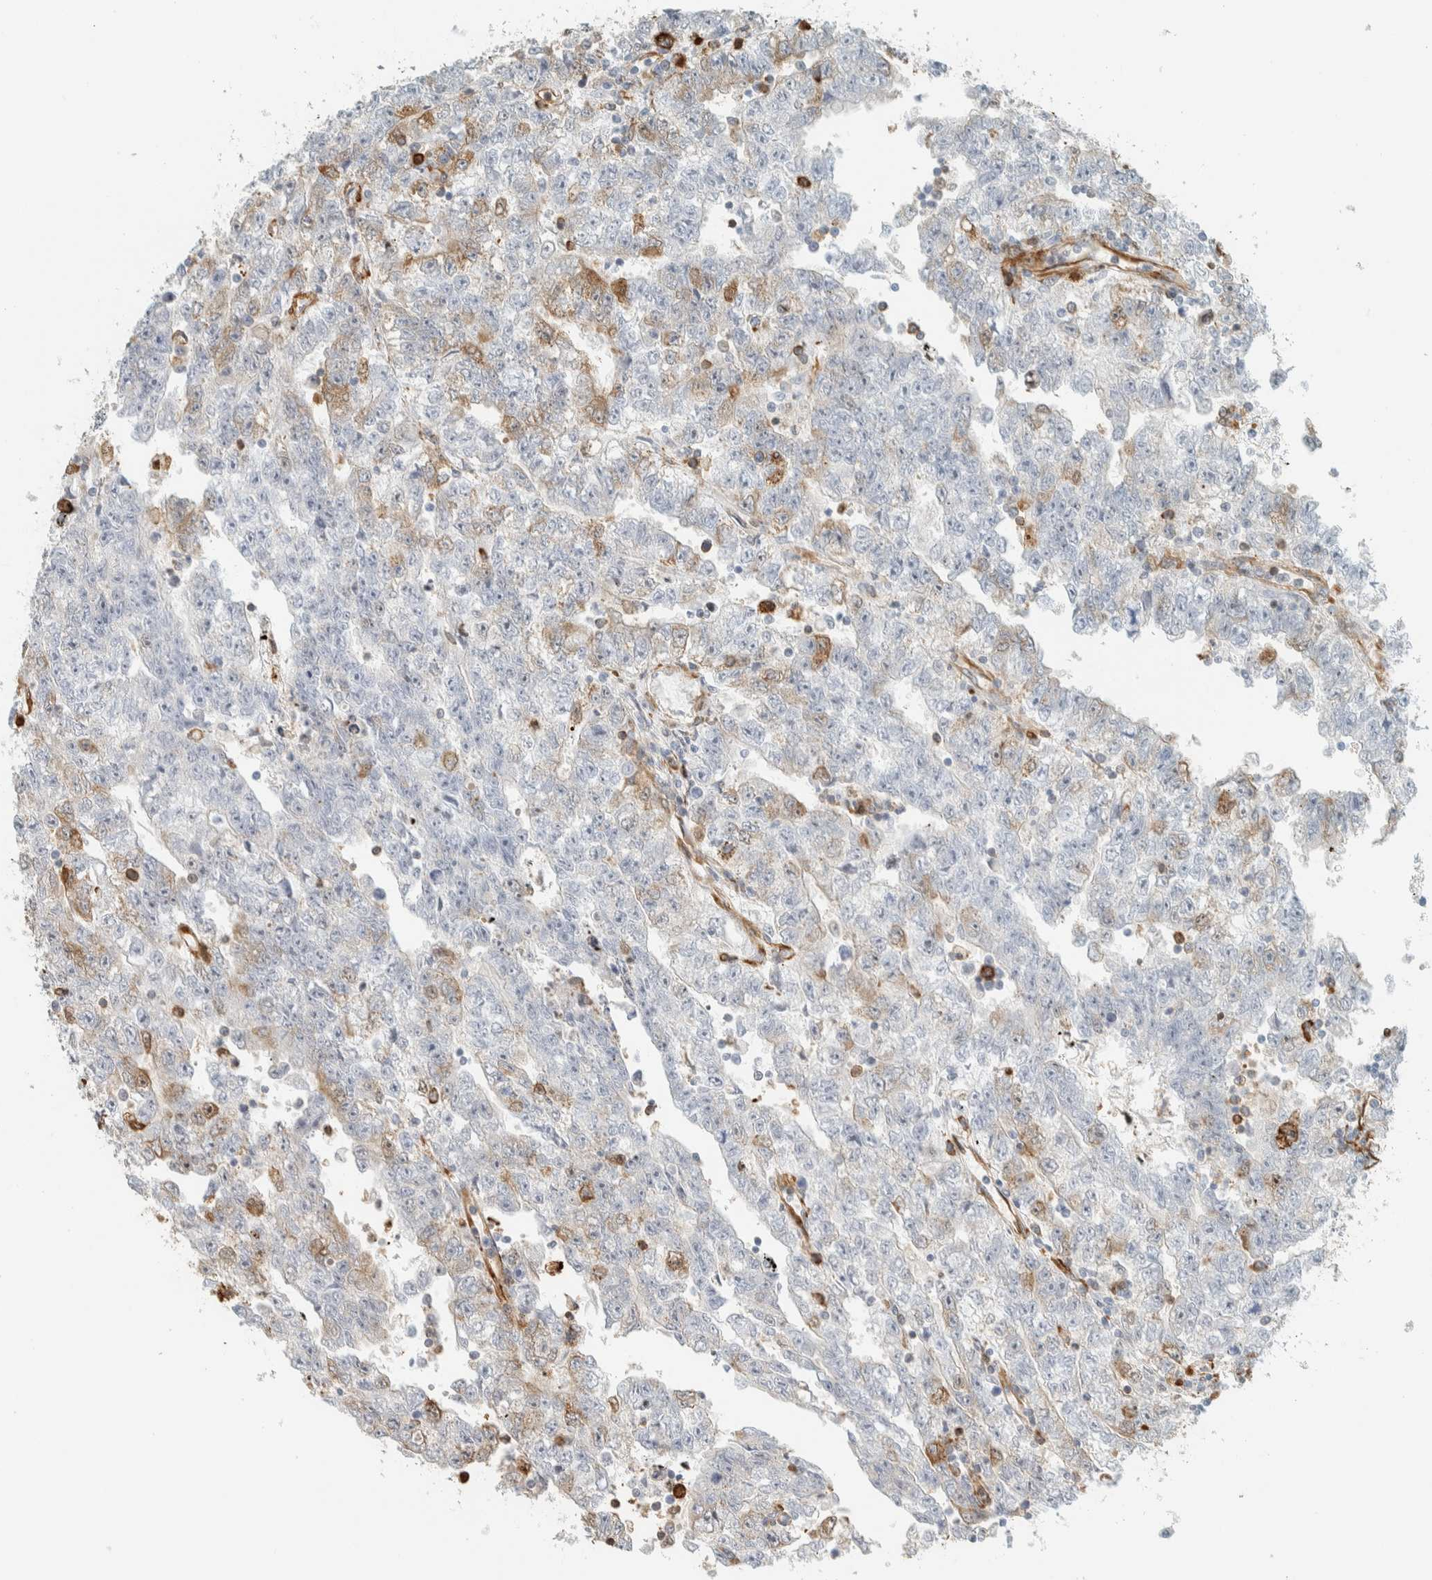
{"staining": {"intensity": "moderate", "quantity": "<25%", "location": "cytoplasmic/membranous"}, "tissue": "testis cancer", "cell_type": "Tumor cells", "image_type": "cancer", "snomed": [{"axis": "morphology", "description": "Carcinoma, Embryonal, NOS"}, {"axis": "topography", "description": "Testis"}], "caption": "Embryonal carcinoma (testis) stained with a brown dye displays moderate cytoplasmic/membranous positive staining in about <25% of tumor cells.", "gene": "LLGL2", "patient": {"sex": "male", "age": 25}}